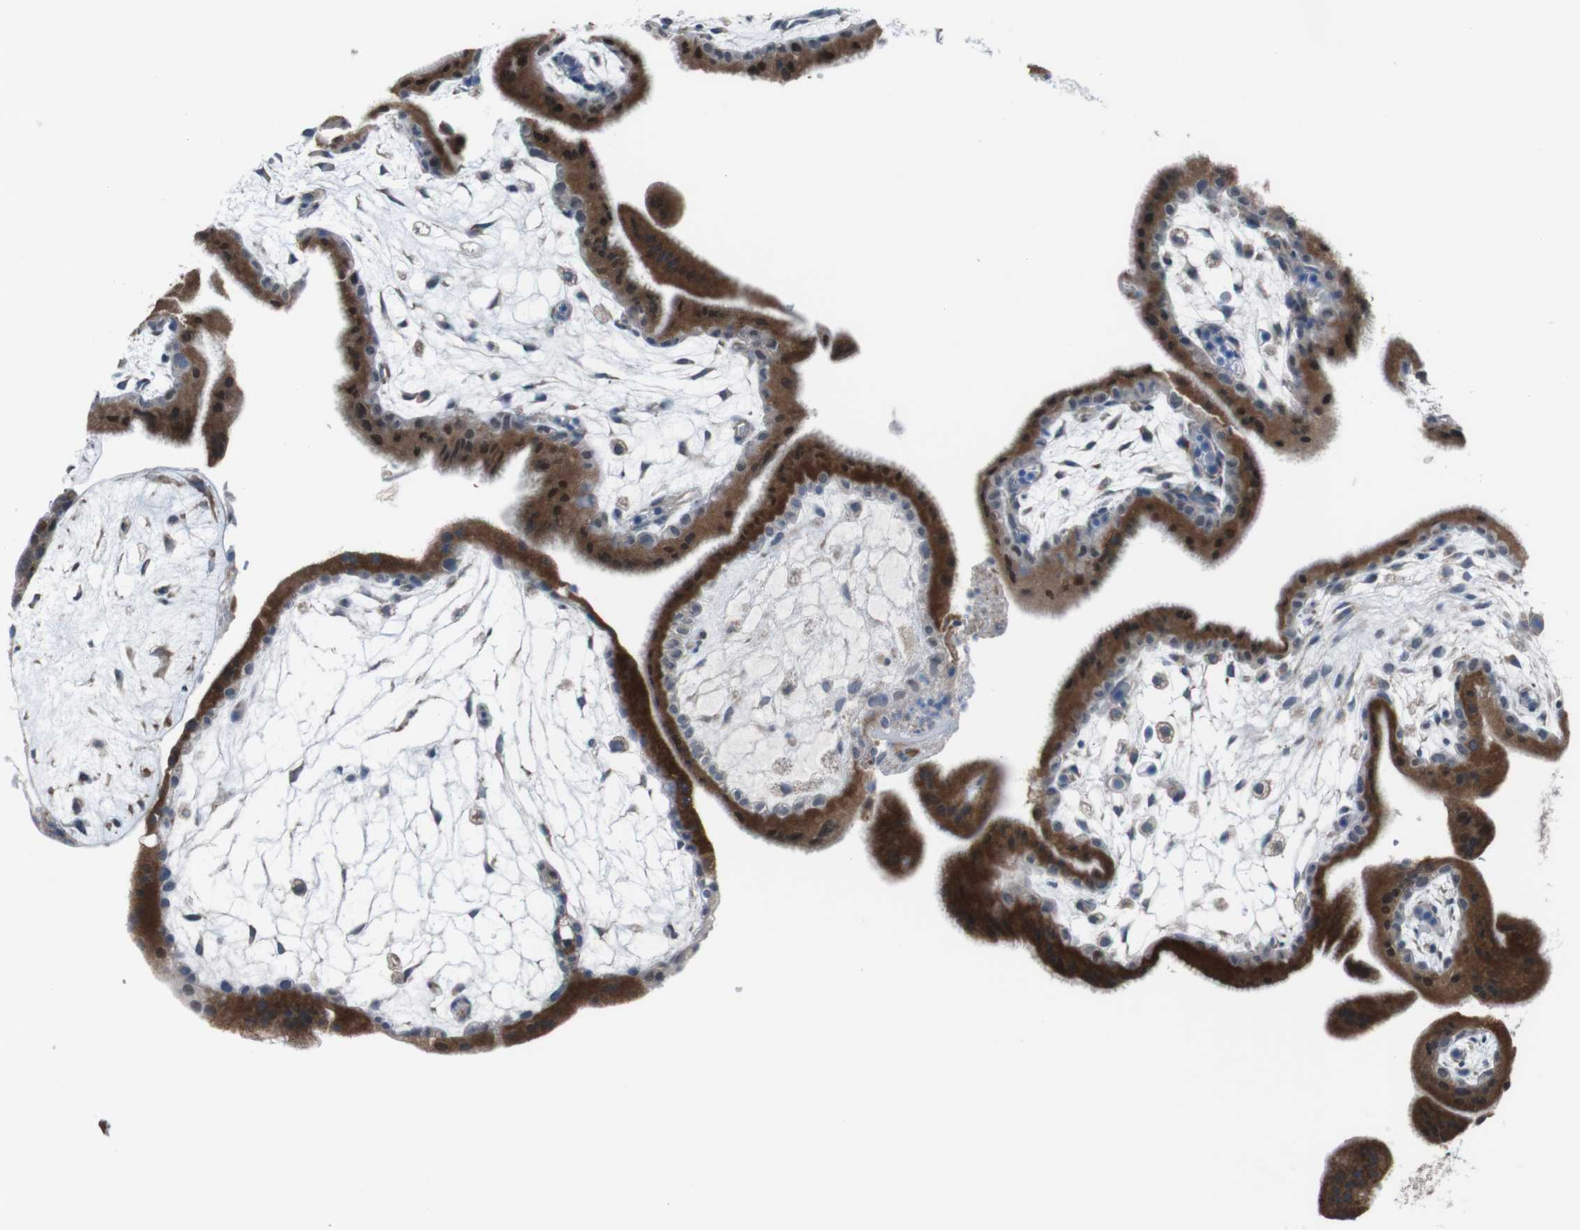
{"staining": {"intensity": "strong", "quantity": ">75%", "location": "cytoplasmic/membranous"}, "tissue": "placenta", "cell_type": "Trophoblastic cells", "image_type": "normal", "snomed": [{"axis": "morphology", "description": "Normal tissue, NOS"}, {"axis": "topography", "description": "Placenta"}], "caption": "Brown immunohistochemical staining in normal placenta shows strong cytoplasmic/membranous positivity in about >75% of trophoblastic cells. (brown staining indicates protein expression, while blue staining denotes nuclei).", "gene": "CDH22", "patient": {"sex": "female", "age": 35}}